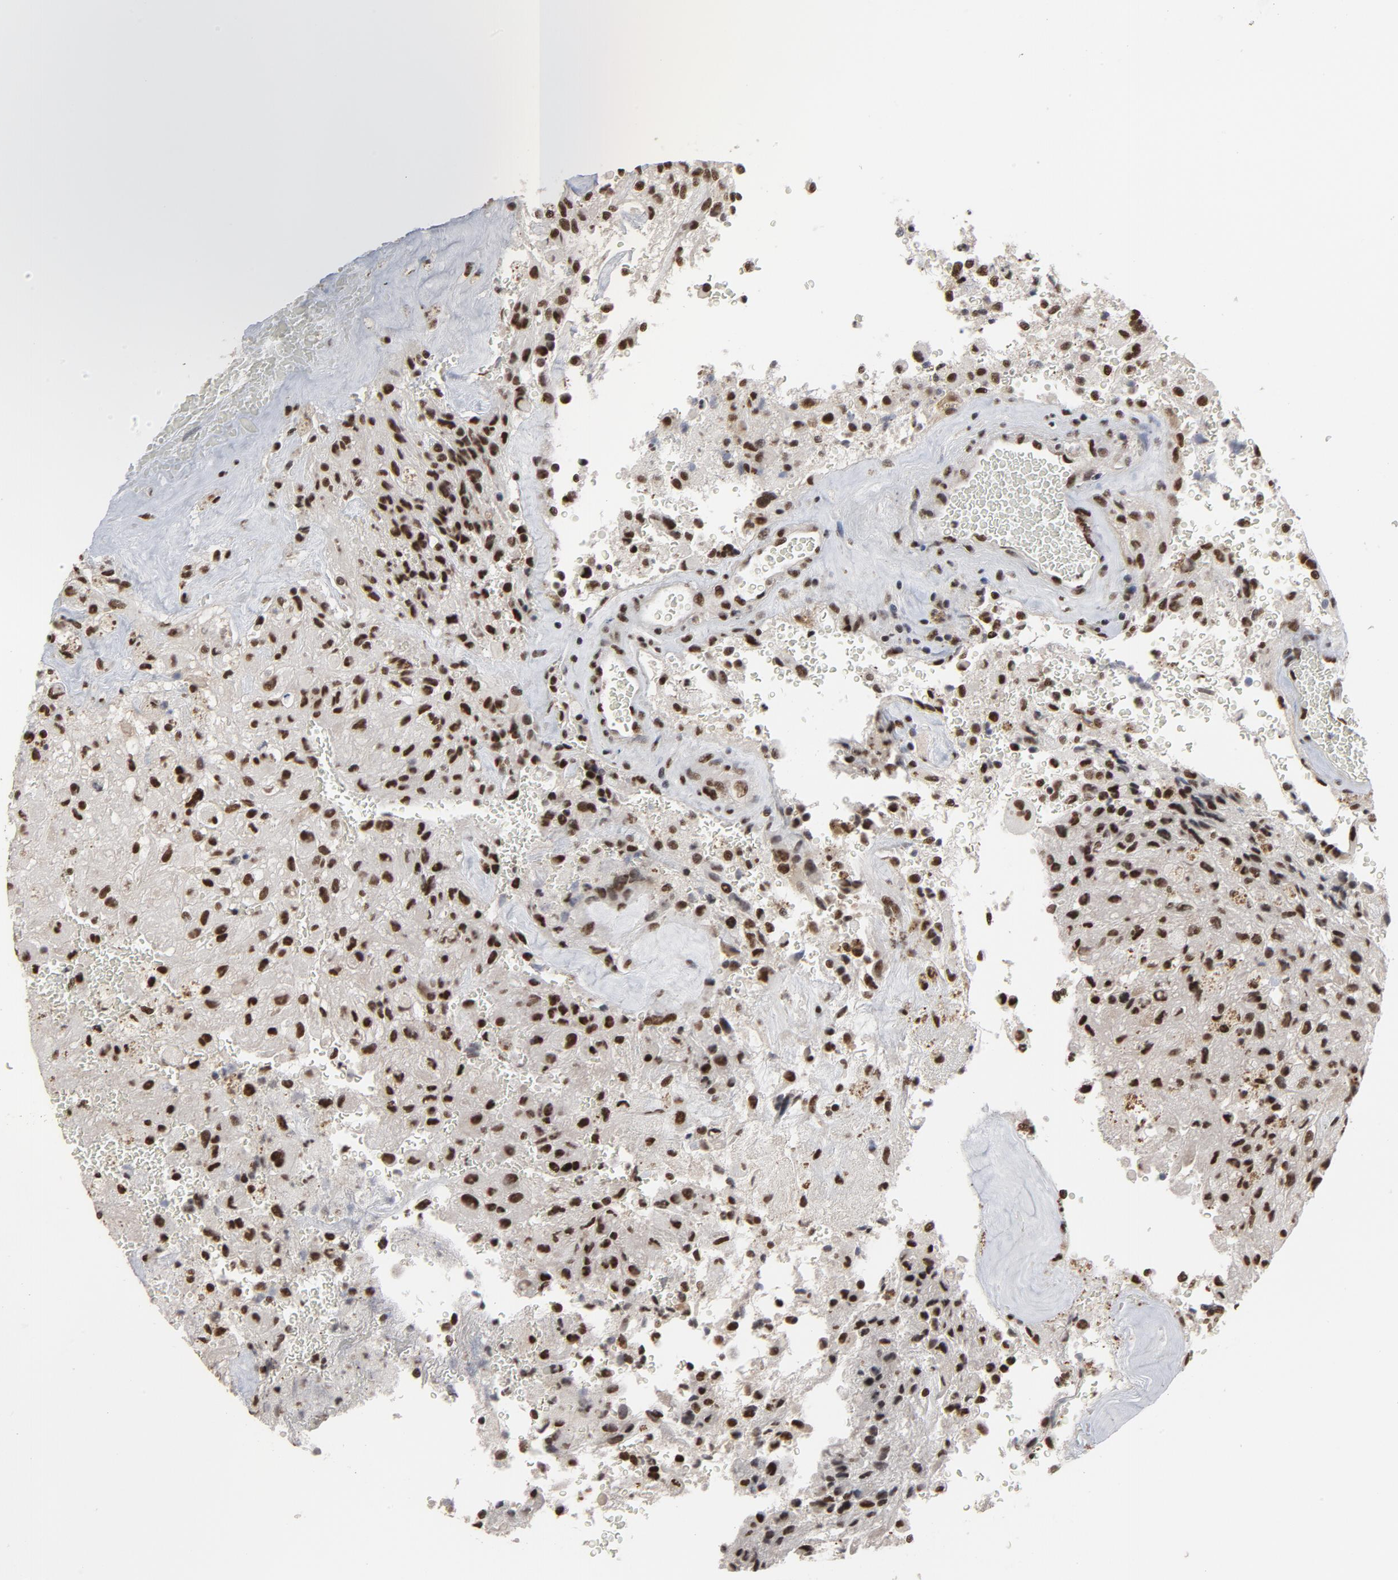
{"staining": {"intensity": "strong", "quantity": ">75%", "location": "nuclear"}, "tissue": "glioma", "cell_type": "Tumor cells", "image_type": "cancer", "snomed": [{"axis": "morphology", "description": "Normal tissue, NOS"}, {"axis": "morphology", "description": "Glioma, malignant, High grade"}, {"axis": "topography", "description": "Cerebral cortex"}], "caption": "Malignant glioma (high-grade) stained for a protein exhibits strong nuclear positivity in tumor cells.", "gene": "MRE11", "patient": {"sex": "male", "age": 56}}